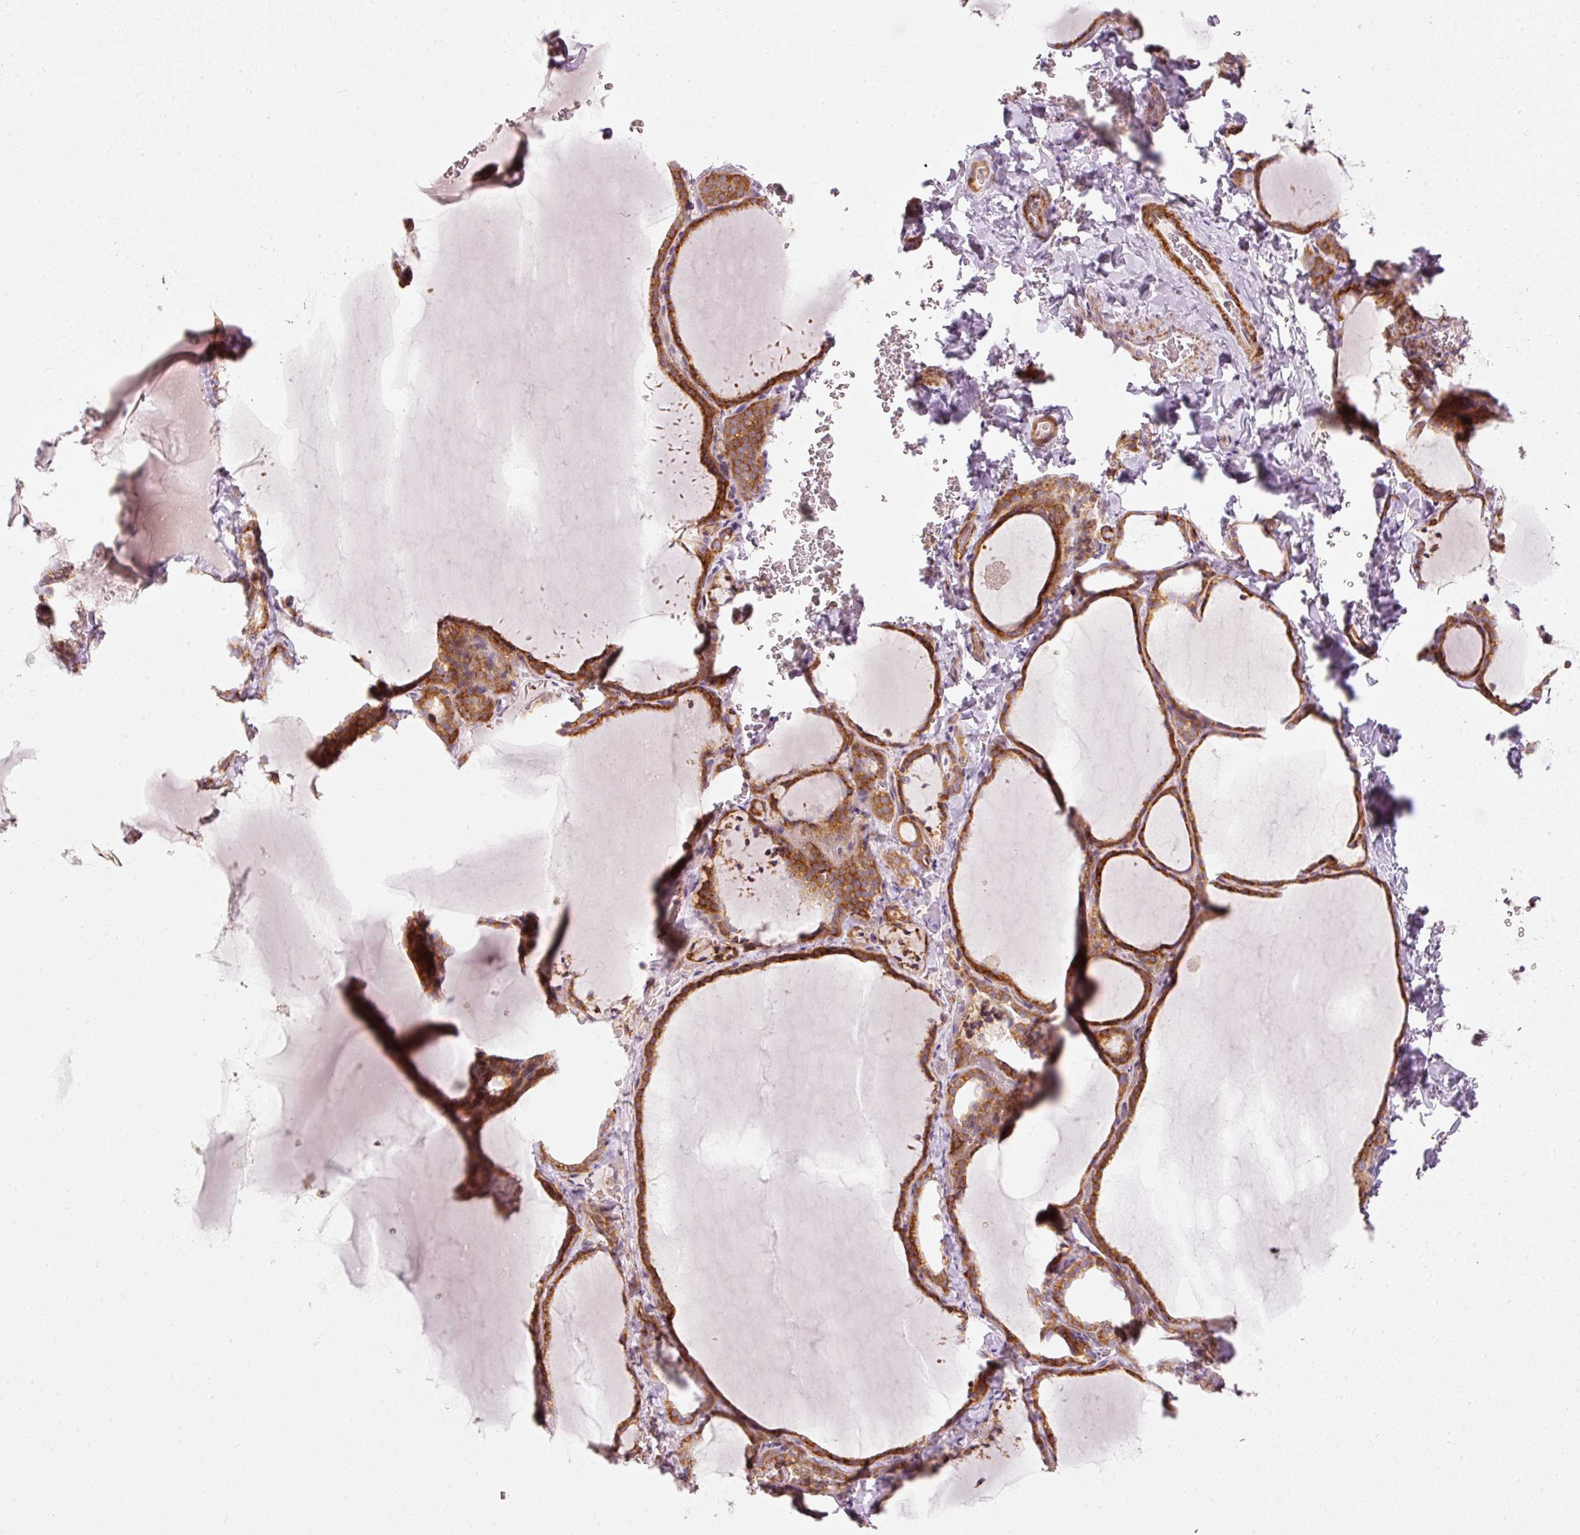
{"staining": {"intensity": "strong", "quantity": ">75%", "location": "cytoplasmic/membranous"}, "tissue": "thyroid gland", "cell_type": "Glandular cells", "image_type": "normal", "snomed": [{"axis": "morphology", "description": "Normal tissue, NOS"}, {"axis": "topography", "description": "Thyroid gland"}], "caption": "A micrograph of human thyroid gland stained for a protein demonstrates strong cytoplasmic/membranous brown staining in glandular cells.", "gene": "KCNQ1", "patient": {"sex": "female", "age": 22}}